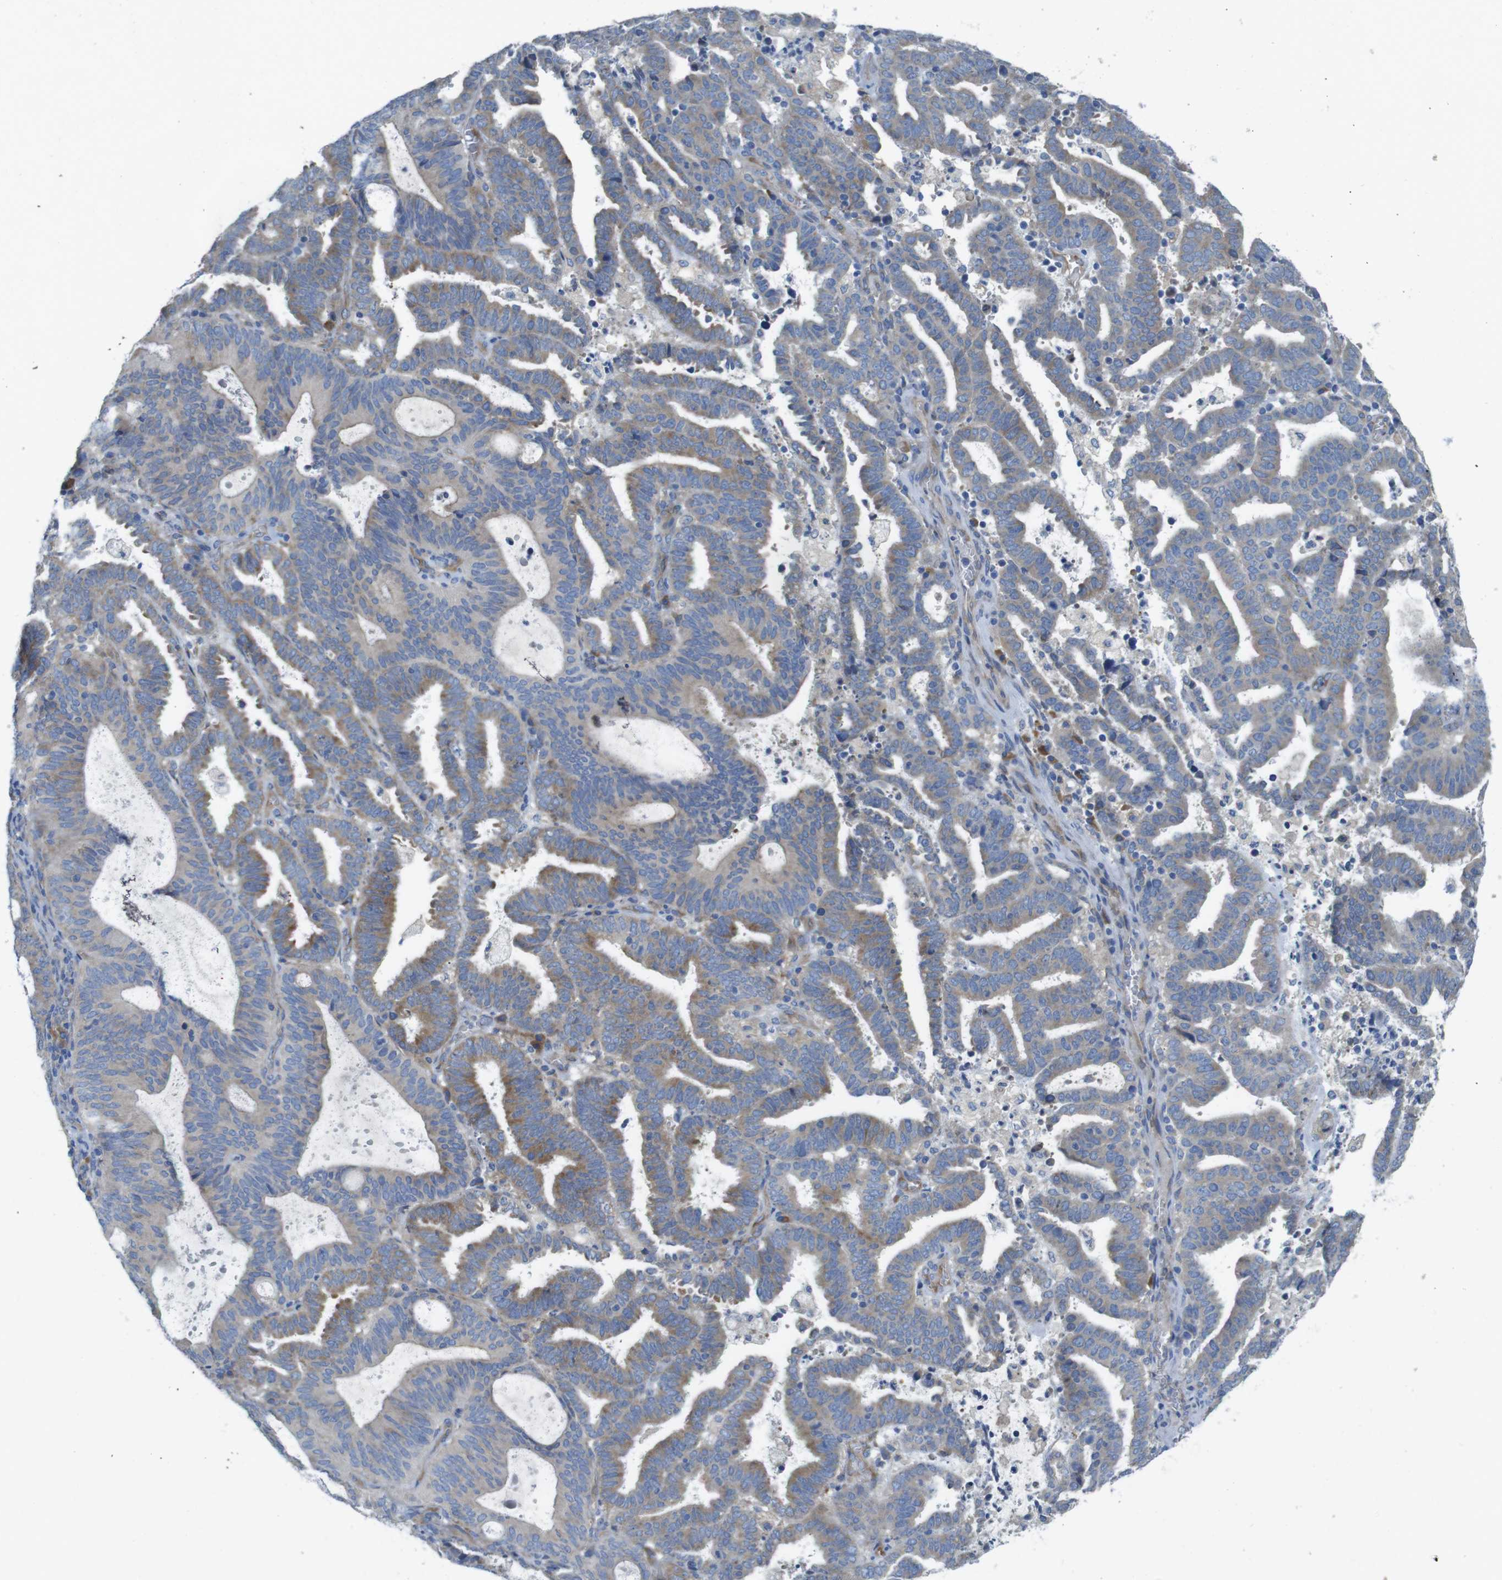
{"staining": {"intensity": "weak", "quantity": ">75%", "location": "cytoplasmic/membranous"}, "tissue": "endometrial cancer", "cell_type": "Tumor cells", "image_type": "cancer", "snomed": [{"axis": "morphology", "description": "Adenocarcinoma, NOS"}, {"axis": "topography", "description": "Uterus"}], "caption": "Immunohistochemistry of human endometrial adenocarcinoma displays low levels of weak cytoplasmic/membranous expression in about >75% of tumor cells.", "gene": "TMEM234", "patient": {"sex": "female", "age": 83}}